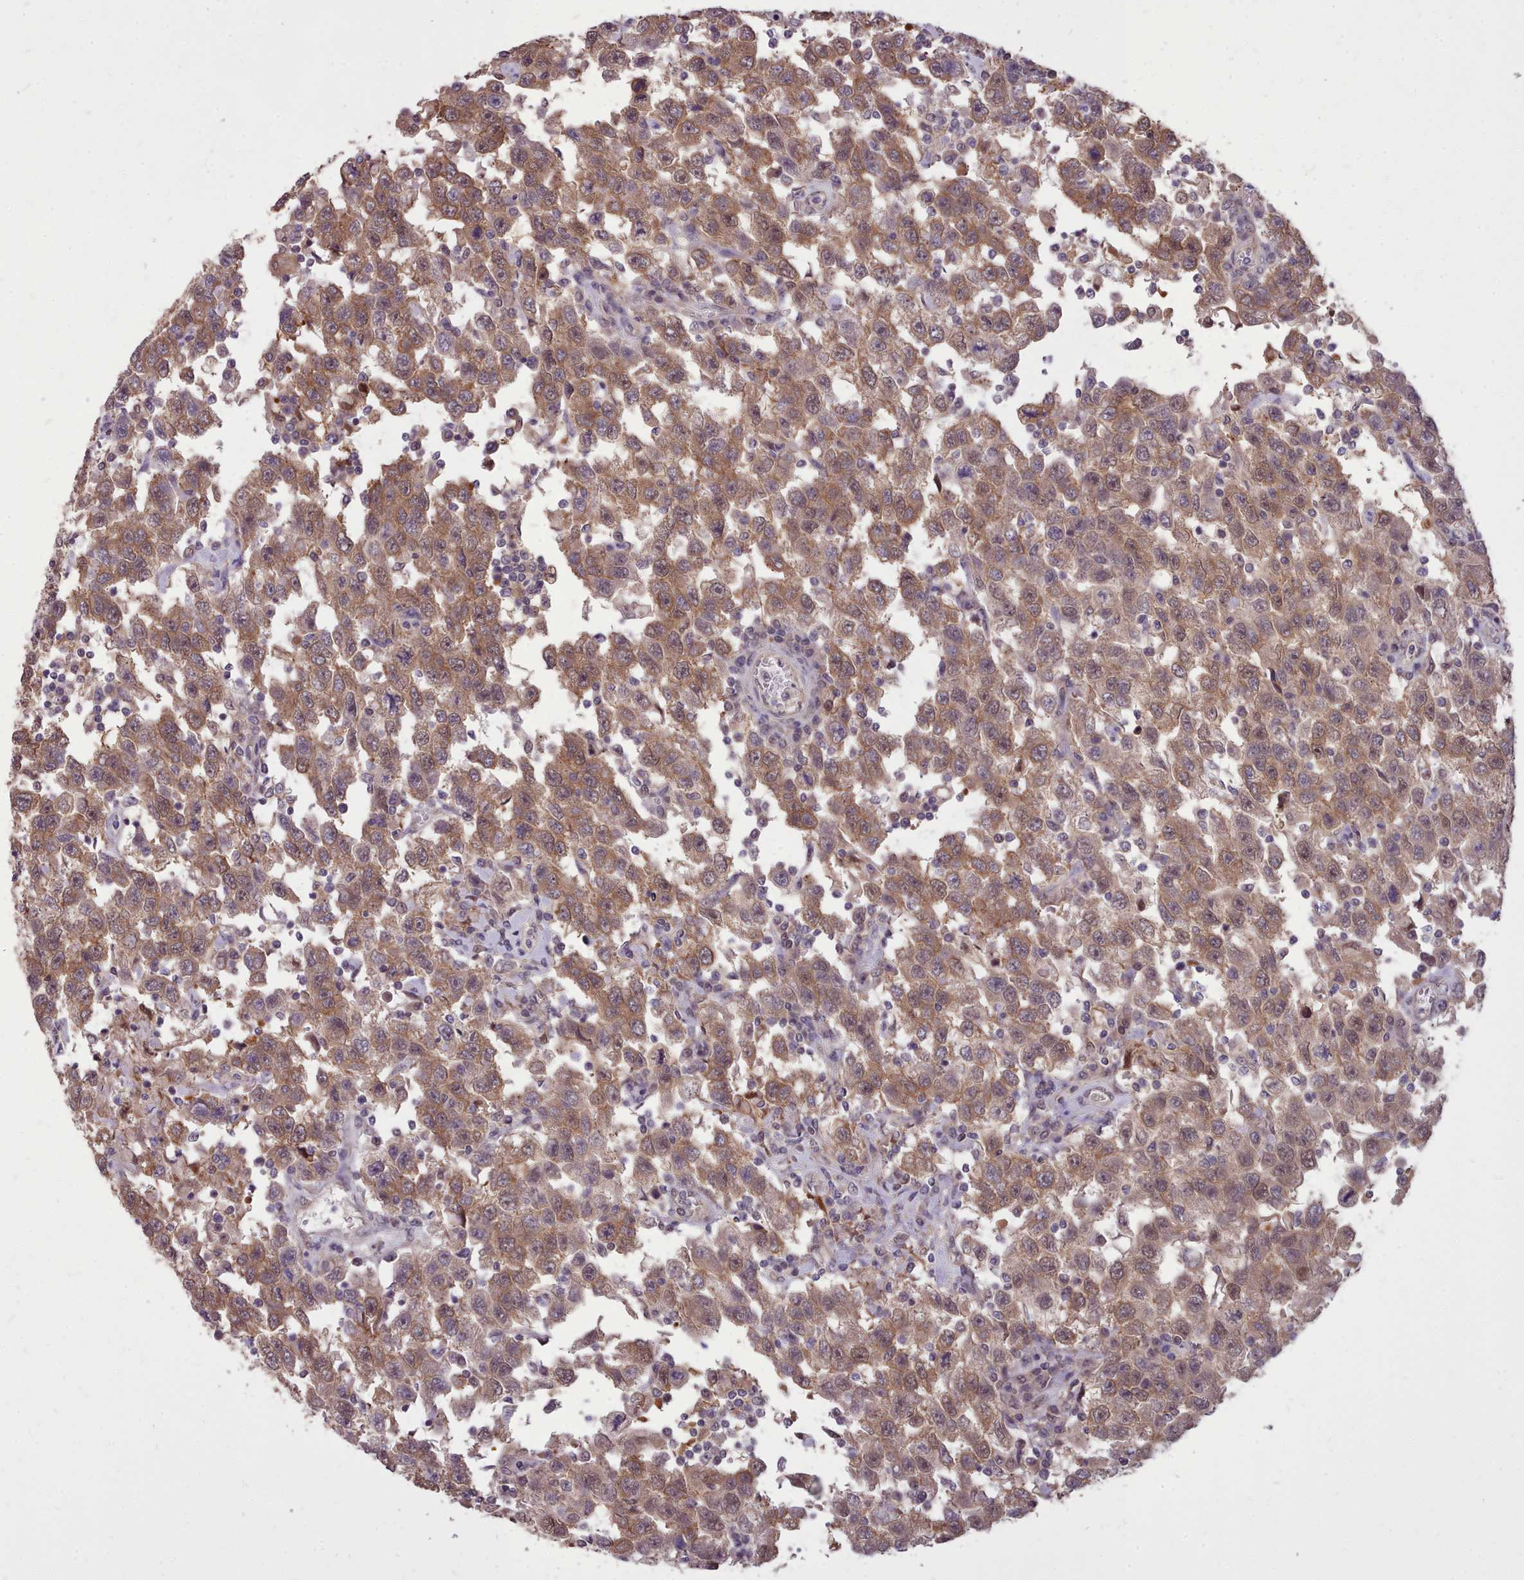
{"staining": {"intensity": "moderate", "quantity": ">75%", "location": "cytoplasmic/membranous"}, "tissue": "testis cancer", "cell_type": "Tumor cells", "image_type": "cancer", "snomed": [{"axis": "morphology", "description": "Seminoma, NOS"}, {"axis": "topography", "description": "Testis"}], "caption": "IHC histopathology image of human testis cancer (seminoma) stained for a protein (brown), which exhibits medium levels of moderate cytoplasmic/membranous staining in approximately >75% of tumor cells.", "gene": "AHCY", "patient": {"sex": "male", "age": 41}}